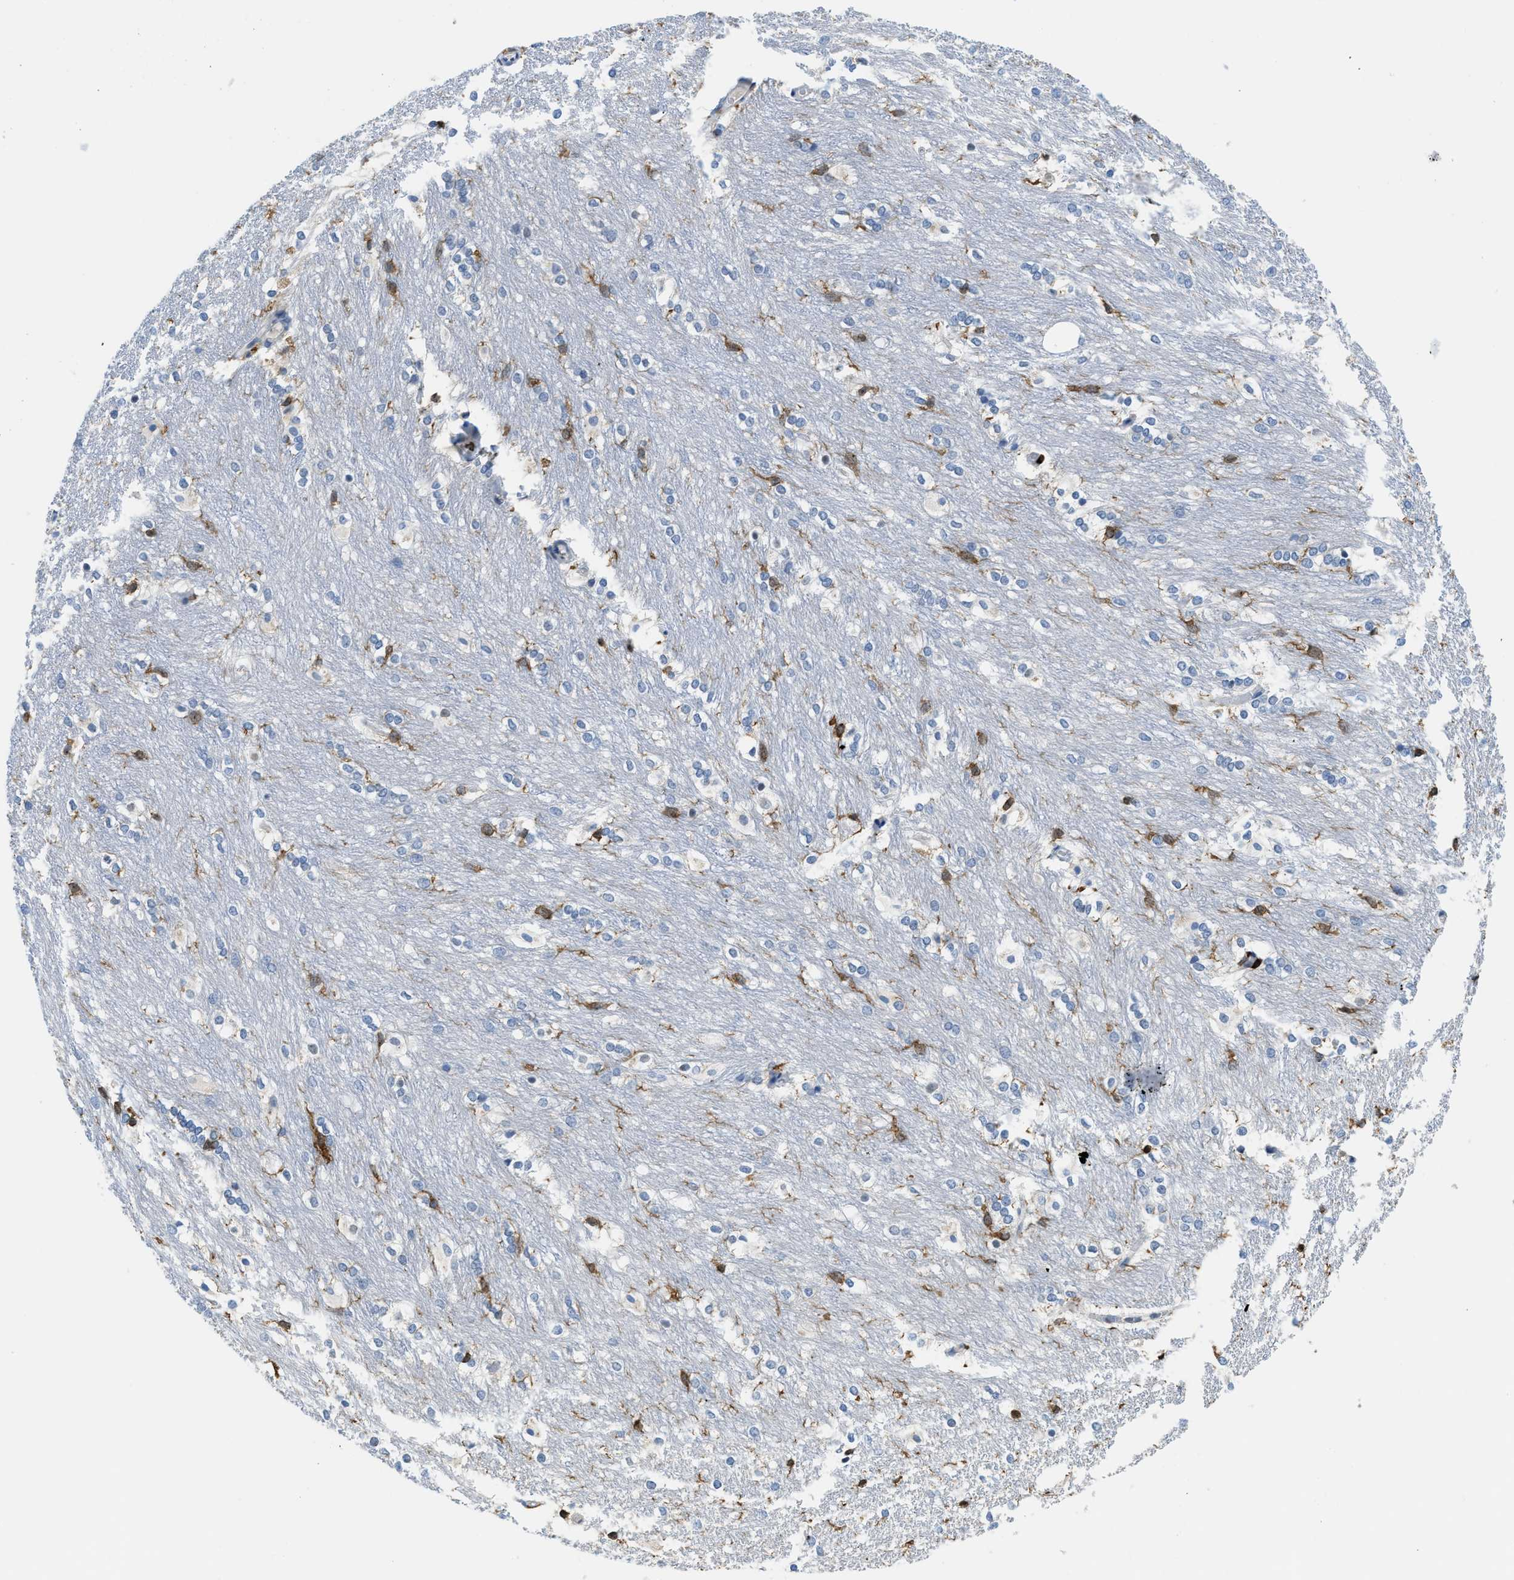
{"staining": {"intensity": "moderate", "quantity": "<25%", "location": "cytoplasmic/membranous"}, "tissue": "caudate", "cell_type": "Glial cells", "image_type": "normal", "snomed": [{"axis": "morphology", "description": "Normal tissue, NOS"}, {"axis": "topography", "description": "Lateral ventricle wall"}], "caption": "An image of human caudate stained for a protein demonstrates moderate cytoplasmic/membranous brown staining in glial cells. (Brightfield microscopy of DAB IHC at high magnification).", "gene": "FAM151A", "patient": {"sex": "female", "age": 19}}